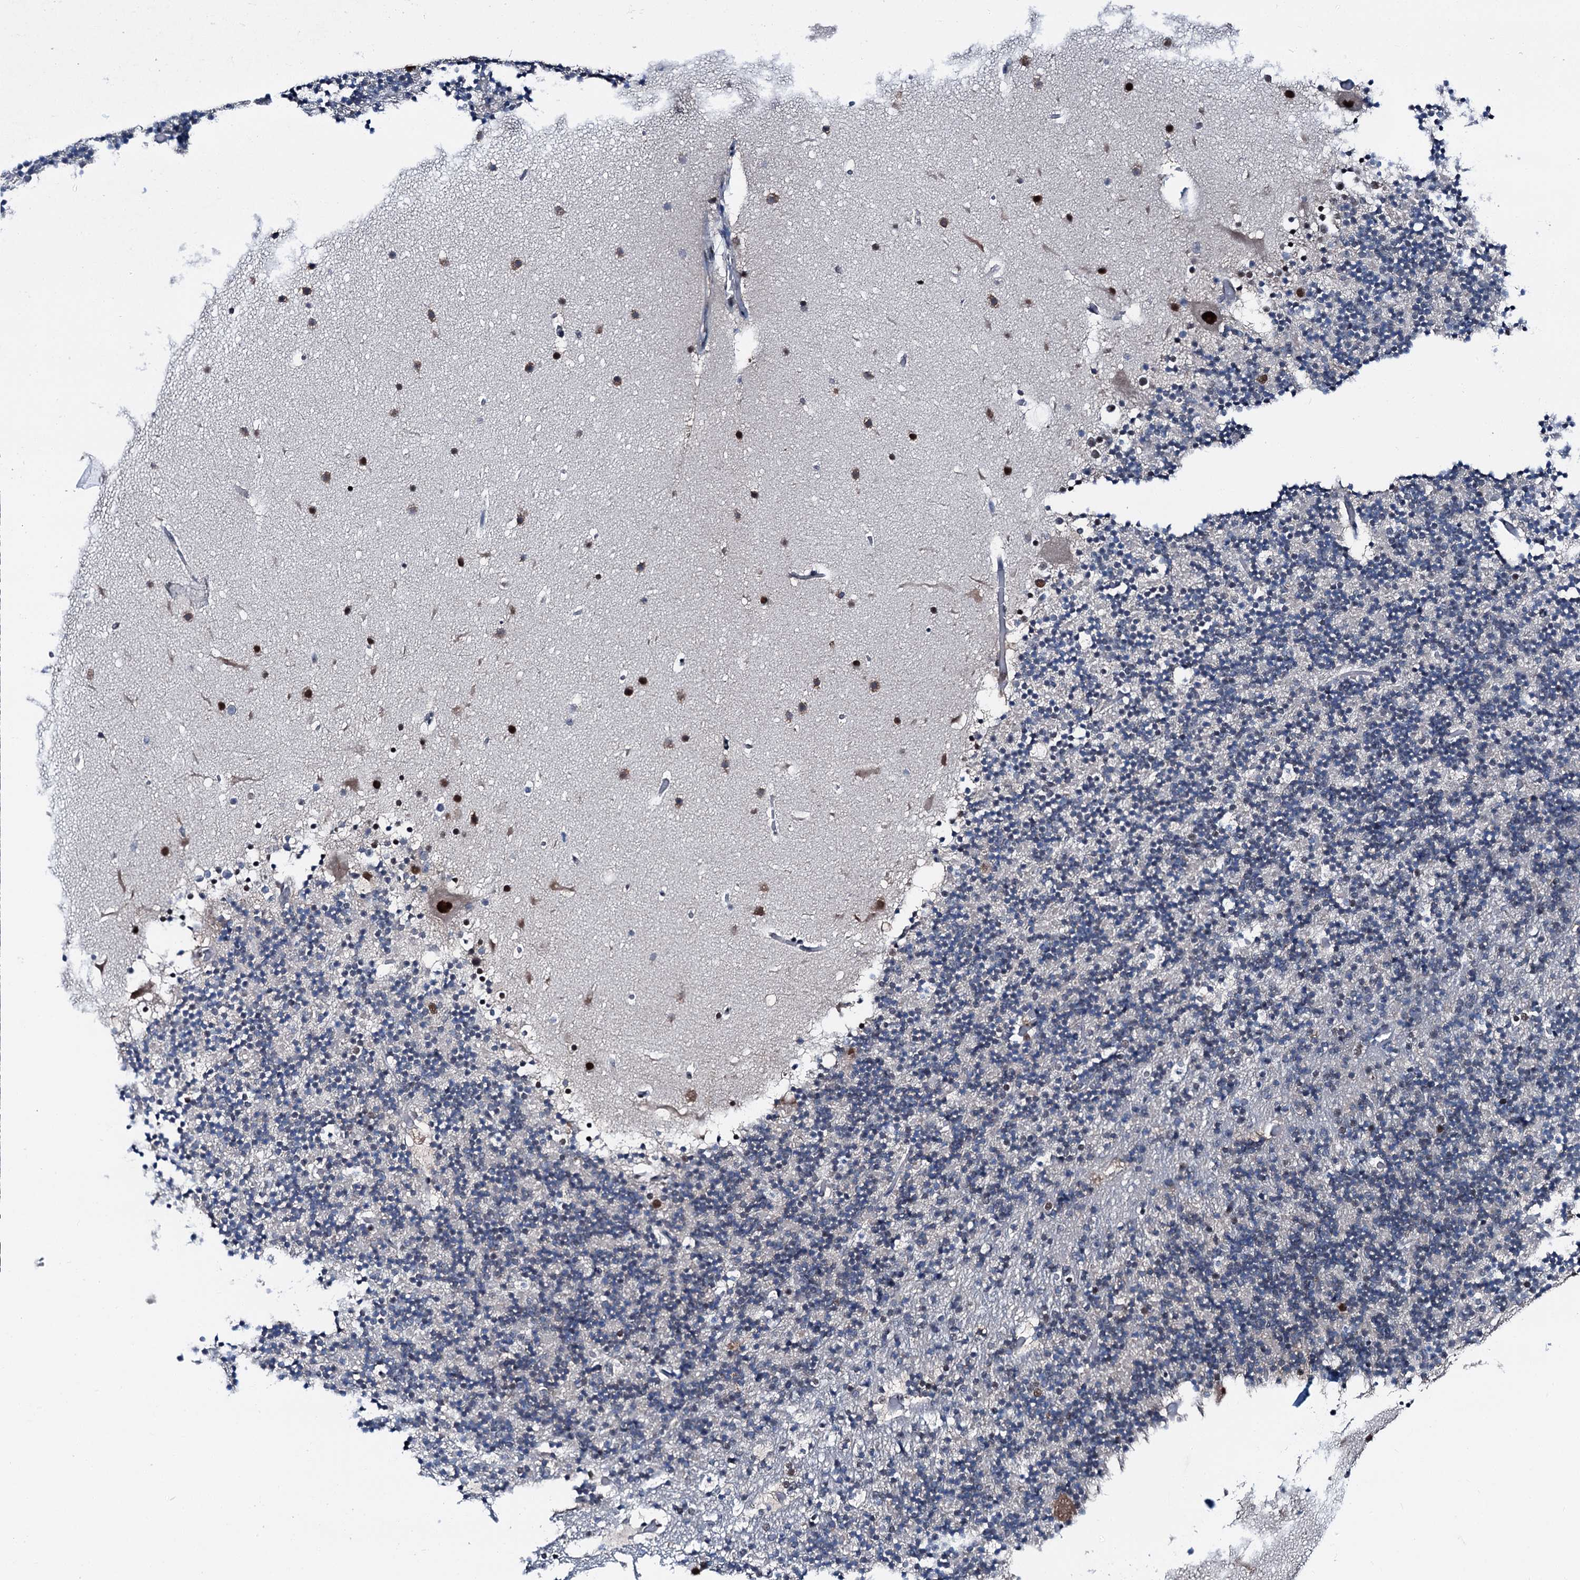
{"staining": {"intensity": "weak", "quantity": "<25%", "location": "nuclear"}, "tissue": "cerebellum", "cell_type": "Cells in granular layer", "image_type": "normal", "snomed": [{"axis": "morphology", "description": "Normal tissue, NOS"}, {"axis": "topography", "description": "Cerebellum"}], "caption": "Protein analysis of normal cerebellum shows no significant positivity in cells in granular layer.", "gene": "PSMD13", "patient": {"sex": "male", "age": 57}}